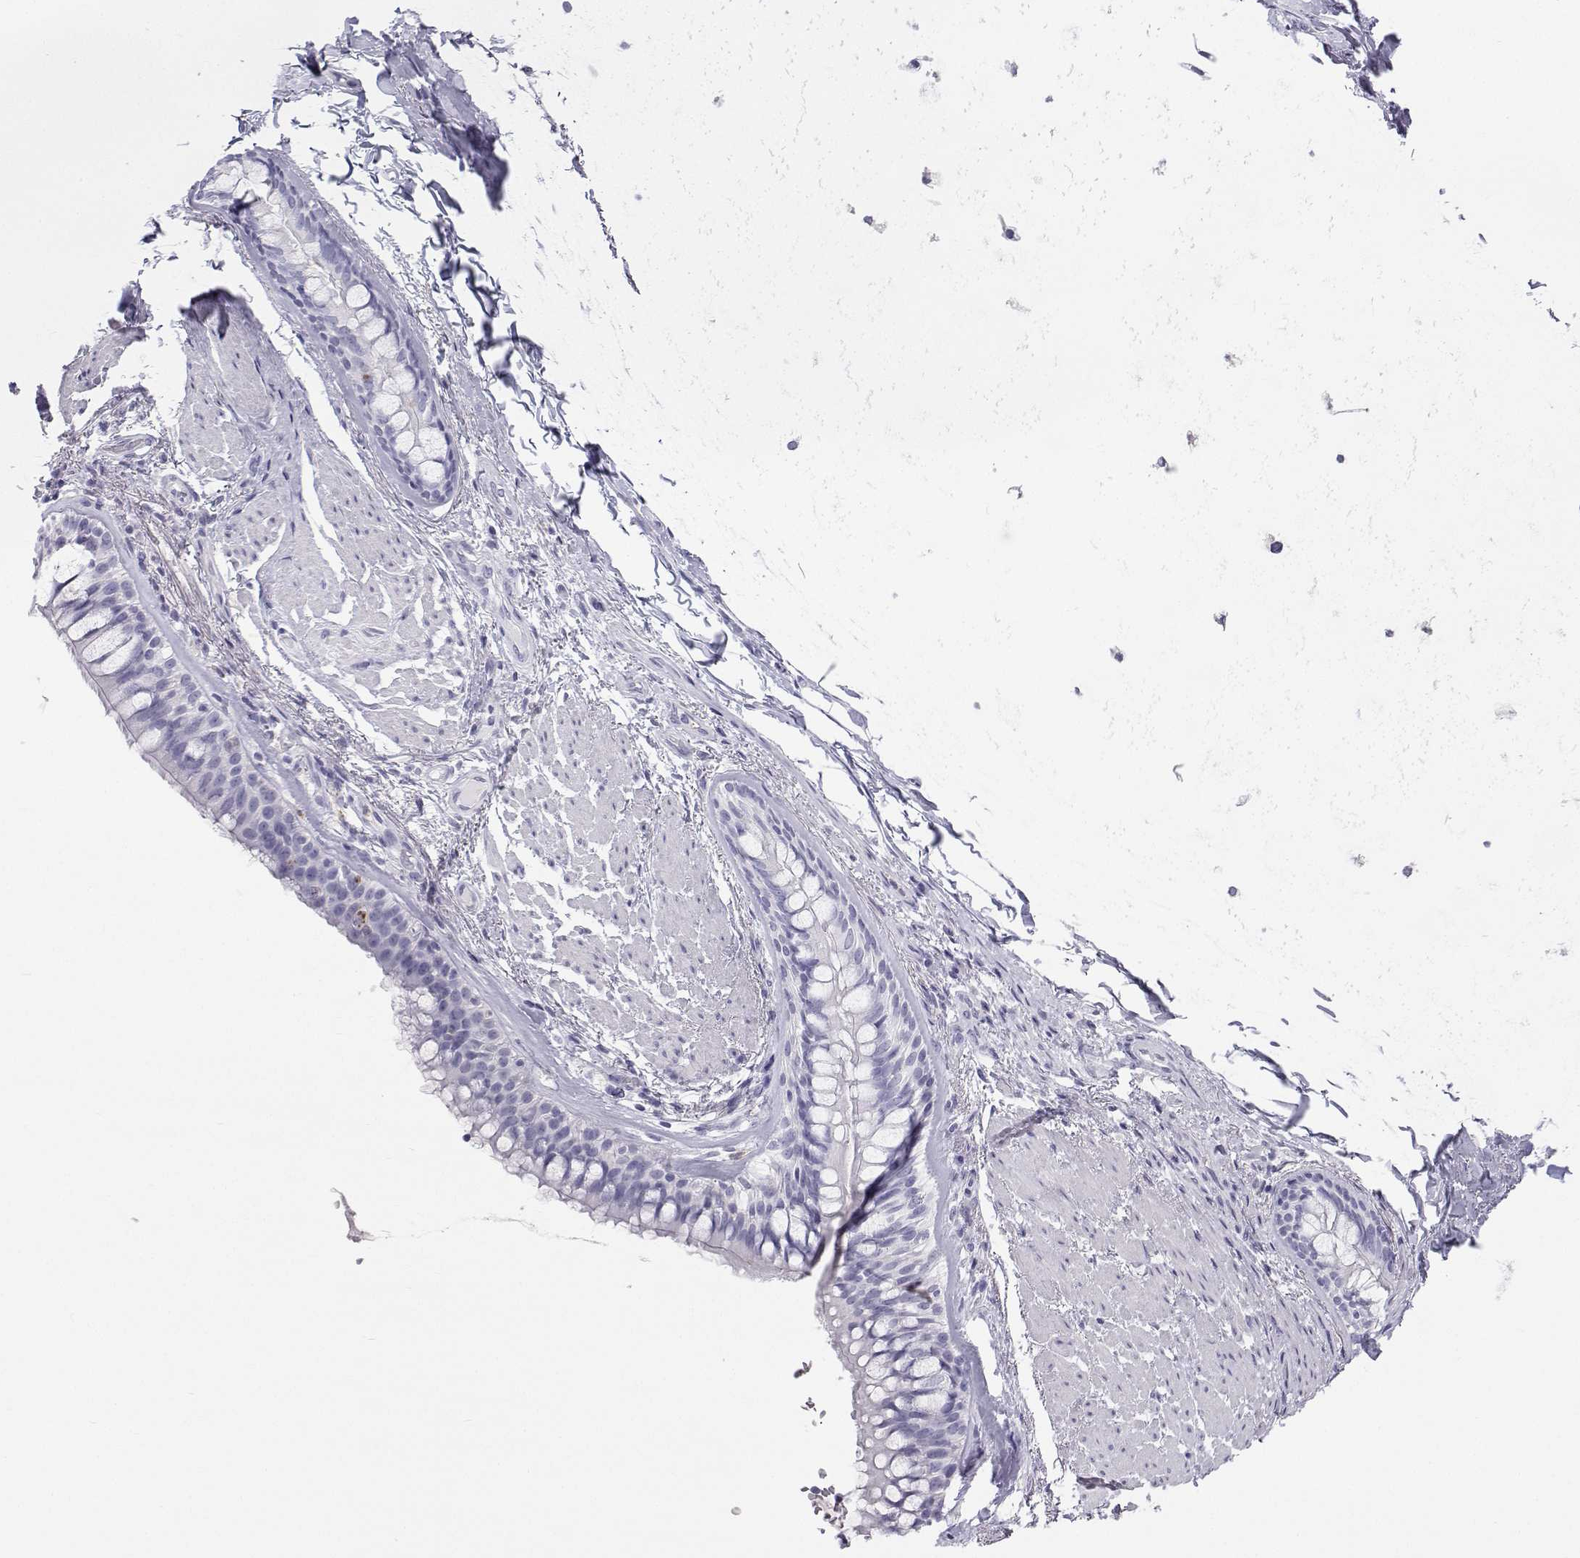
{"staining": {"intensity": "negative", "quantity": "none", "location": "none"}, "tissue": "soft tissue", "cell_type": "Fibroblasts", "image_type": "normal", "snomed": [{"axis": "morphology", "description": "Normal tissue, NOS"}, {"axis": "topography", "description": "Cartilage tissue"}, {"axis": "topography", "description": "Bronchus"}], "caption": "Immunohistochemical staining of unremarkable human soft tissue reveals no significant staining in fibroblasts. The staining was performed using DAB to visualize the protein expression in brown, while the nuclei were stained in blue with hematoxylin (Magnification: 20x).", "gene": "SFTPB", "patient": {"sex": "male", "age": 64}}